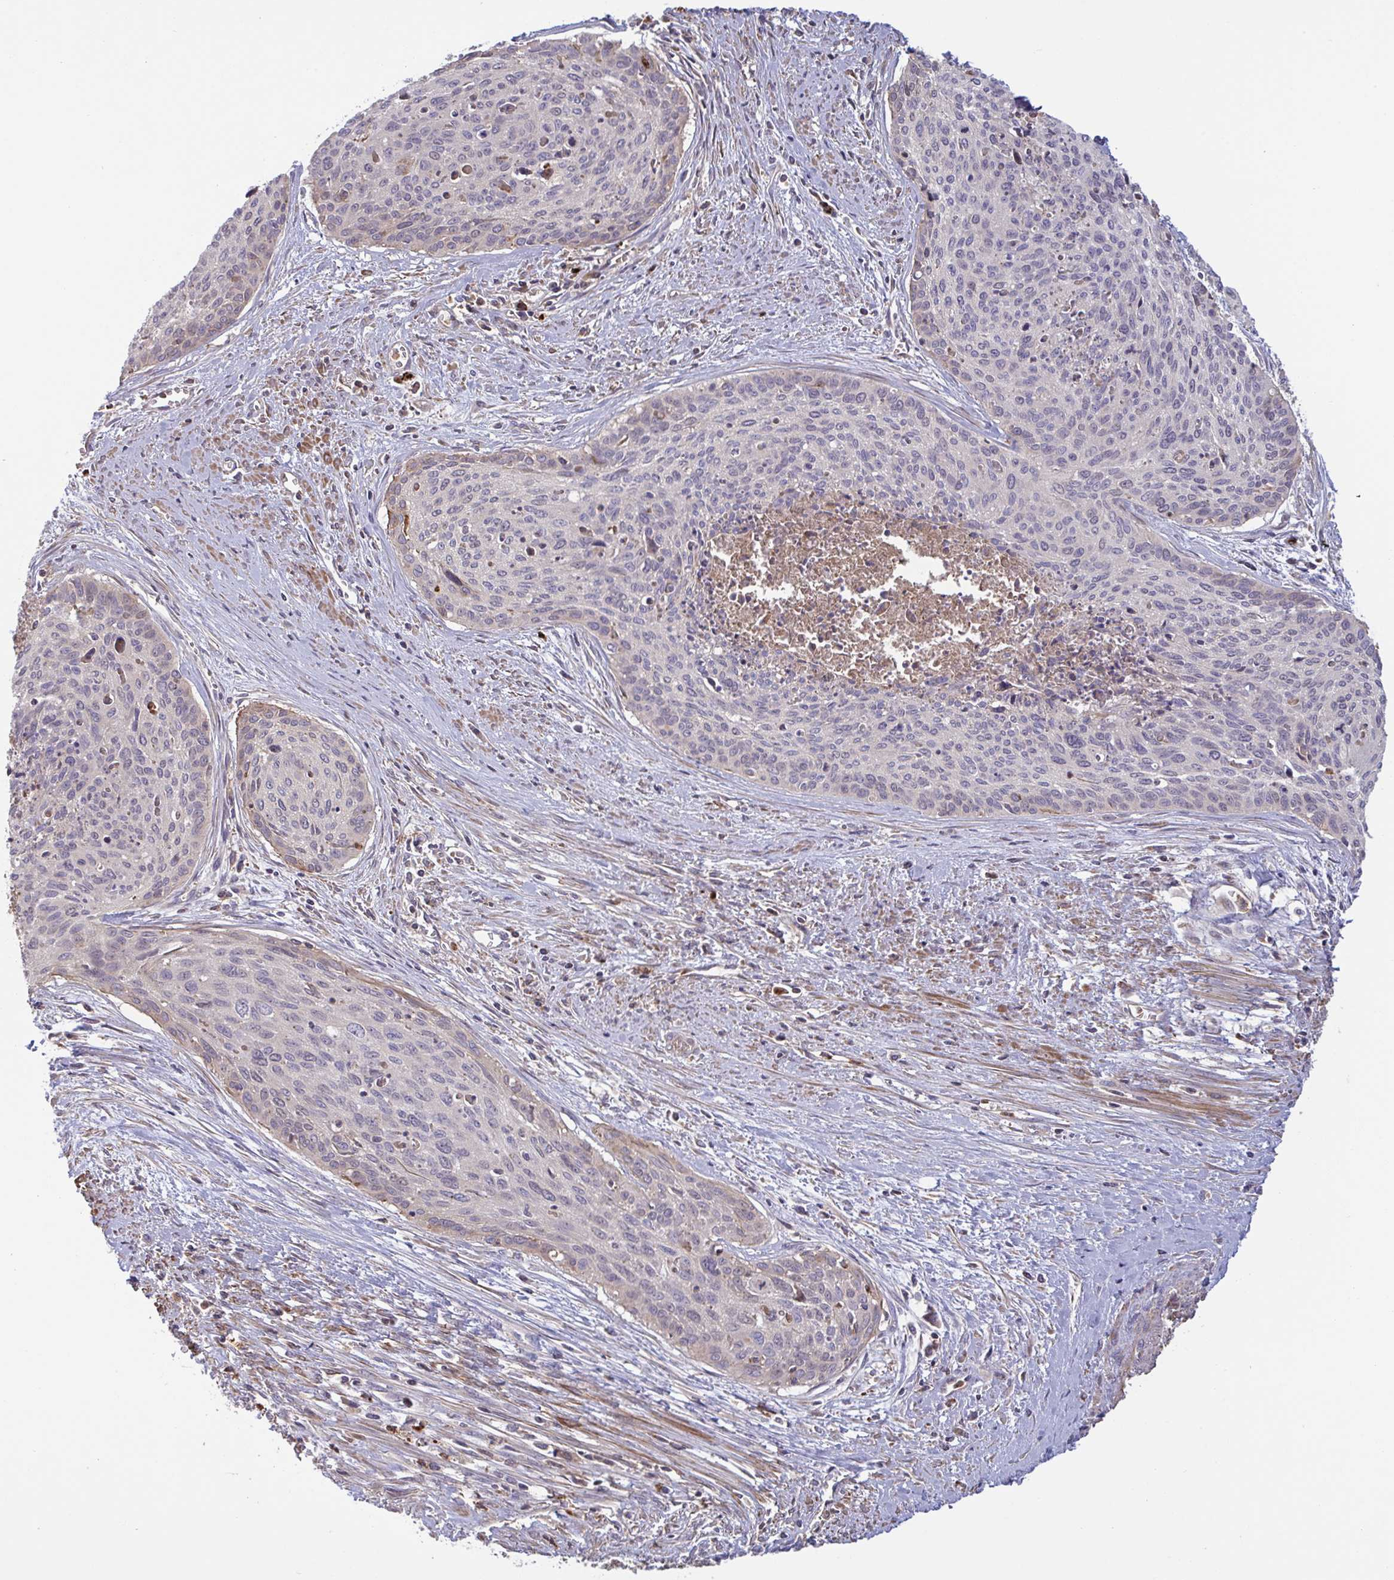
{"staining": {"intensity": "weak", "quantity": "<25%", "location": "cytoplasmic/membranous"}, "tissue": "cervical cancer", "cell_type": "Tumor cells", "image_type": "cancer", "snomed": [{"axis": "morphology", "description": "Squamous cell carcinoma, NOS"}, {"axis": "topography", "description": "Cervix"}], "caption": "Immunohistochemistry (IHC) photomicrograph of human cervical cancer (squamous cell carcinoma) stained for a protein (brown), which exhibits no expression in tumor cells.", "gene": "IL1R1", "patient": {"sex": "female", "age": 55}}